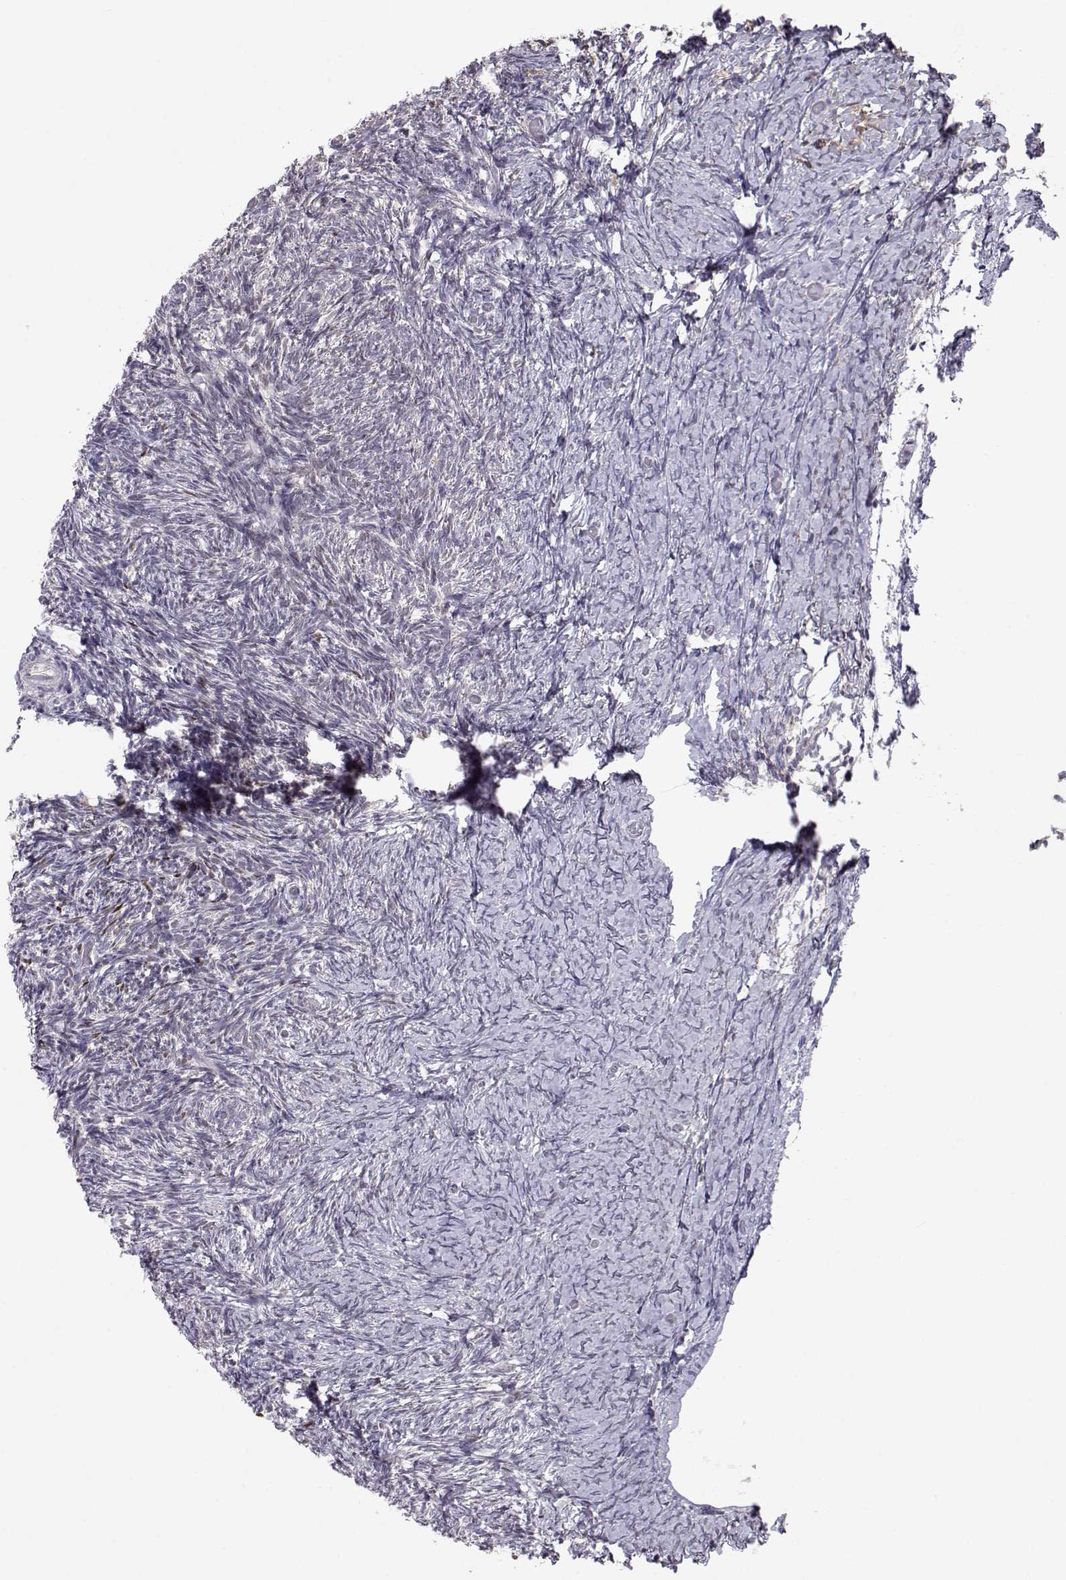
{"staining": {"intensity": "negative", "quantity": "none", "location": "none"}, "tissue": "ovary", "cell_type": "Follicle cells", "image_type": "normal", "snomed": [{"axis": "morphology", "description": "Normal tissue, NOS"}, {"axis": "topography", "description": "Ovary"}], "caption": "An immunohistochemistry image of unremarkable ovary is shown. There is no staining in follicle cells of ovary.", "gene": "NPVF", "patient": {"sex": "female", "age": 39}}